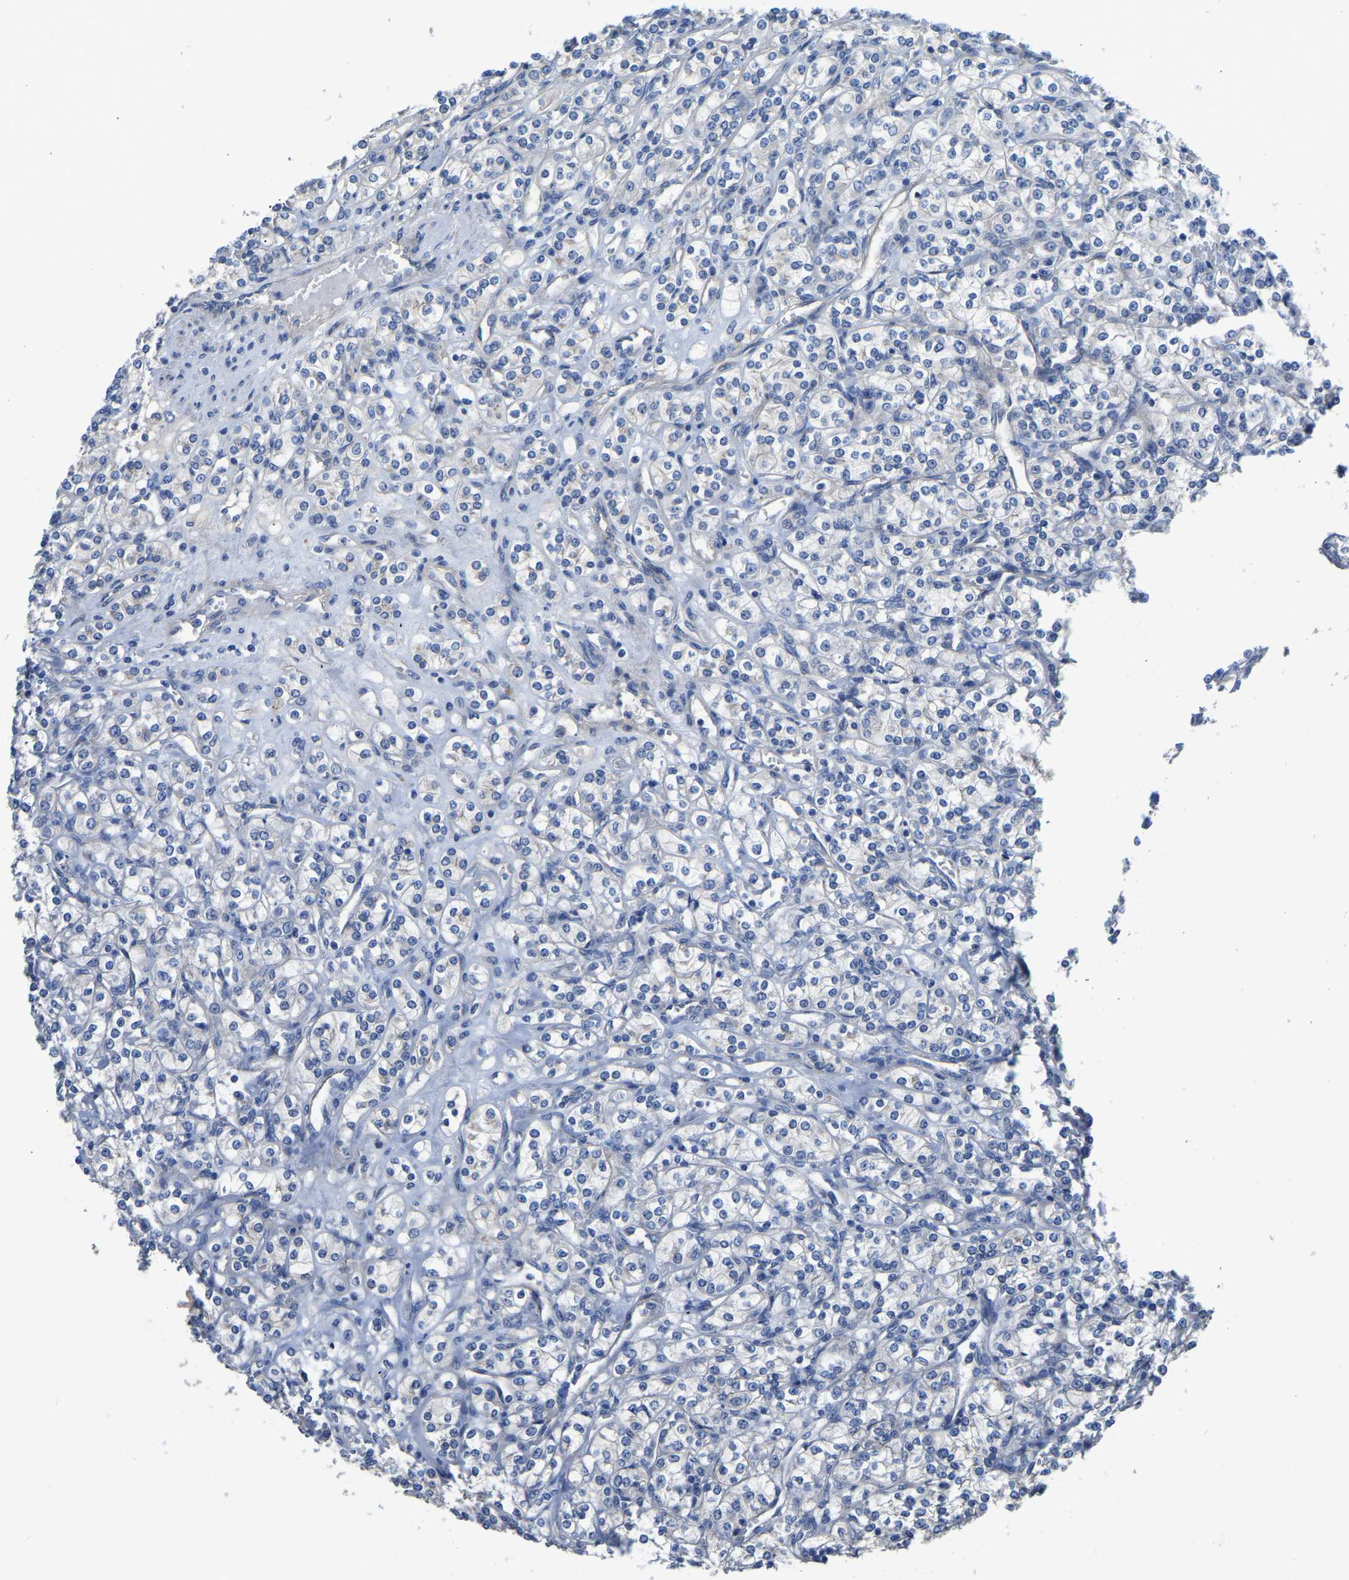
{"staining": {"intensity": "negative", "quantity": "none", "location": "none"}, "tissue": "renal cancer", "cell_type": "Tumor cells", "image_type": "cancer", "snomed": [{"axis": "morphology", "description": "Adenocarcinoma, NOS"}, {"axis": "topography", "description": "Kidney"}], "caption": "Immunohistochemistry (IHC) photomicrograph of human adenocarcinoma (renal) stained for a protein (brown), which displays no positivity in tumor cells.", "gene": "HIGD2B", "patient": {"sex": "male", "age": 77}}